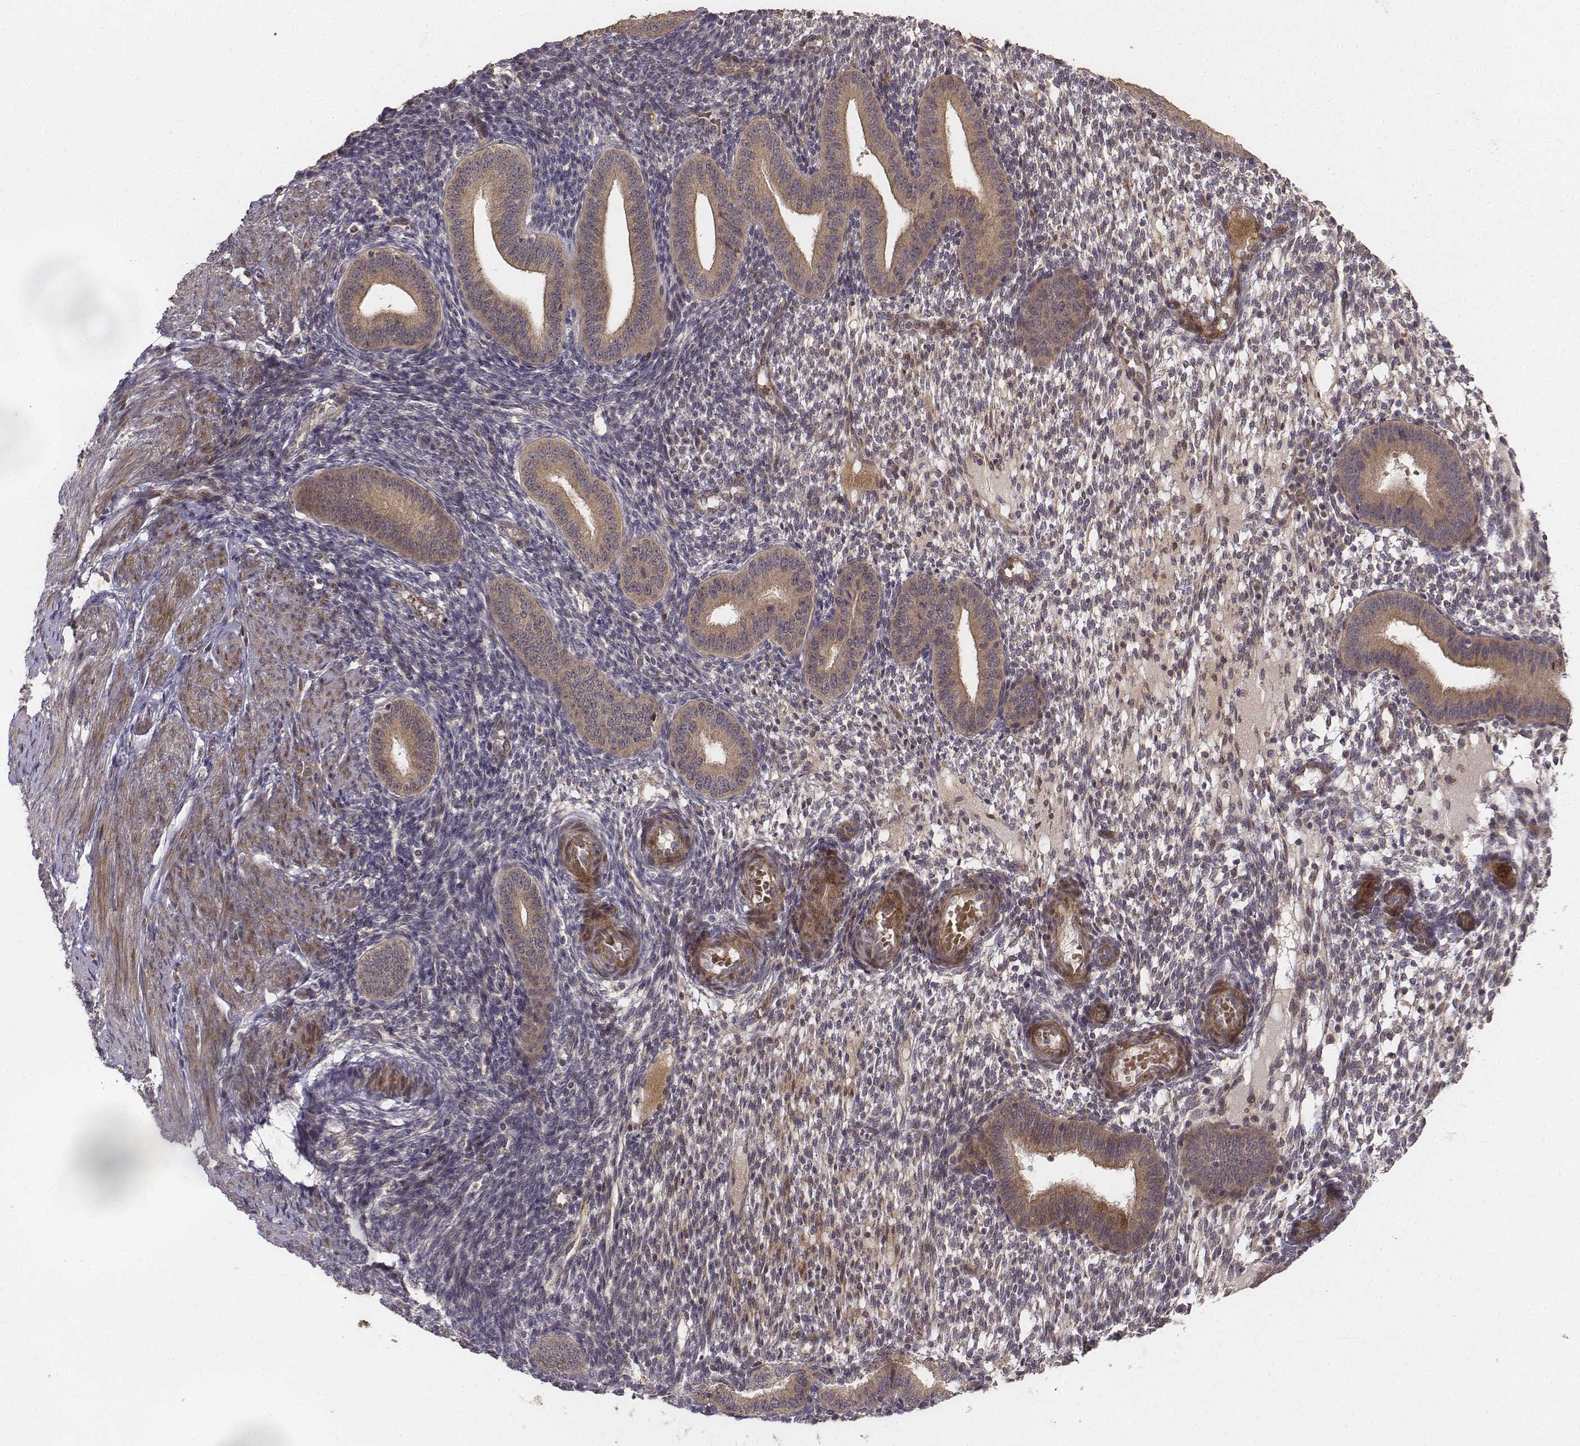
{"staining": {"intensity": "weak", "quantity": "<25%", "location": "cytoplasmic/membranous"}, "tissue": "endometrium", "cell_type": "Cells in endometrial stroma", "image_type": "normal", "snomed": [{"axis": "morphology", "description": "Normal tissue, NOS"}, {"axis": "topography", "description": "Endometrium"}], "caption": "DAB (3,3'-diaminobenzidine) immunohistochemical staining of benign human endometrium shows no significant expression in cells in endometrial stroma.", "gene": "FBXO21", "patient": {"sex": "female", "age": 40}}